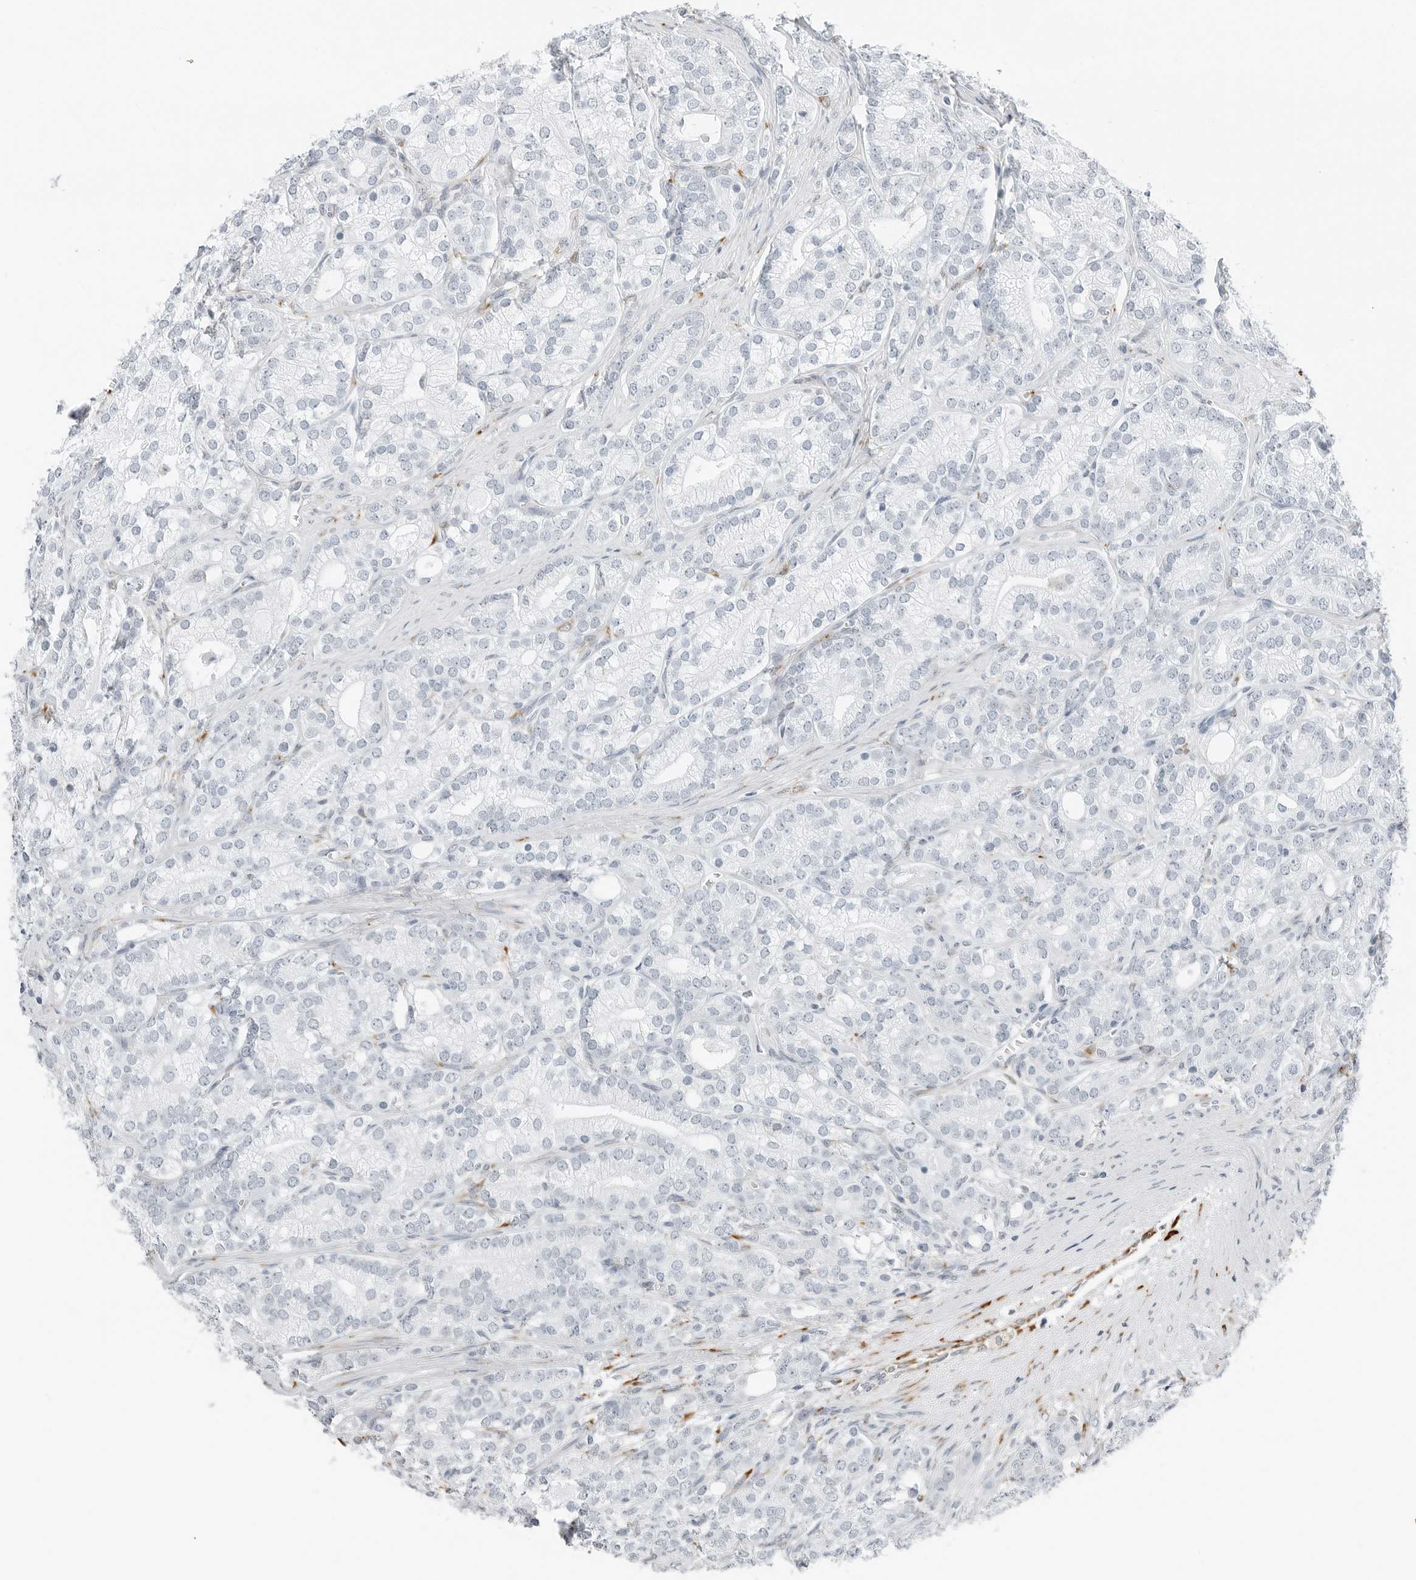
{"staining": {"intensity": "negative", "quantity": "none", "location": "none"}, "tissue": "prostate cancer", "cell_type": "Tumor cells", "image_type": "cancer", "snomed": [{"axis": "morphology", "description": "Adenocarcinoma, High grade"}, {"axis": "topography", "description": "Prostate"}], "caption": "High magnification brightfield microscopy of prostate high-grade adenocarcinoma stained with DAB (brown) and counterstained with hematoxylin (blue): tumor cells show no significant staining.", "gene": "P4HA2", "patient": {"sex": "male", "age": 57}}